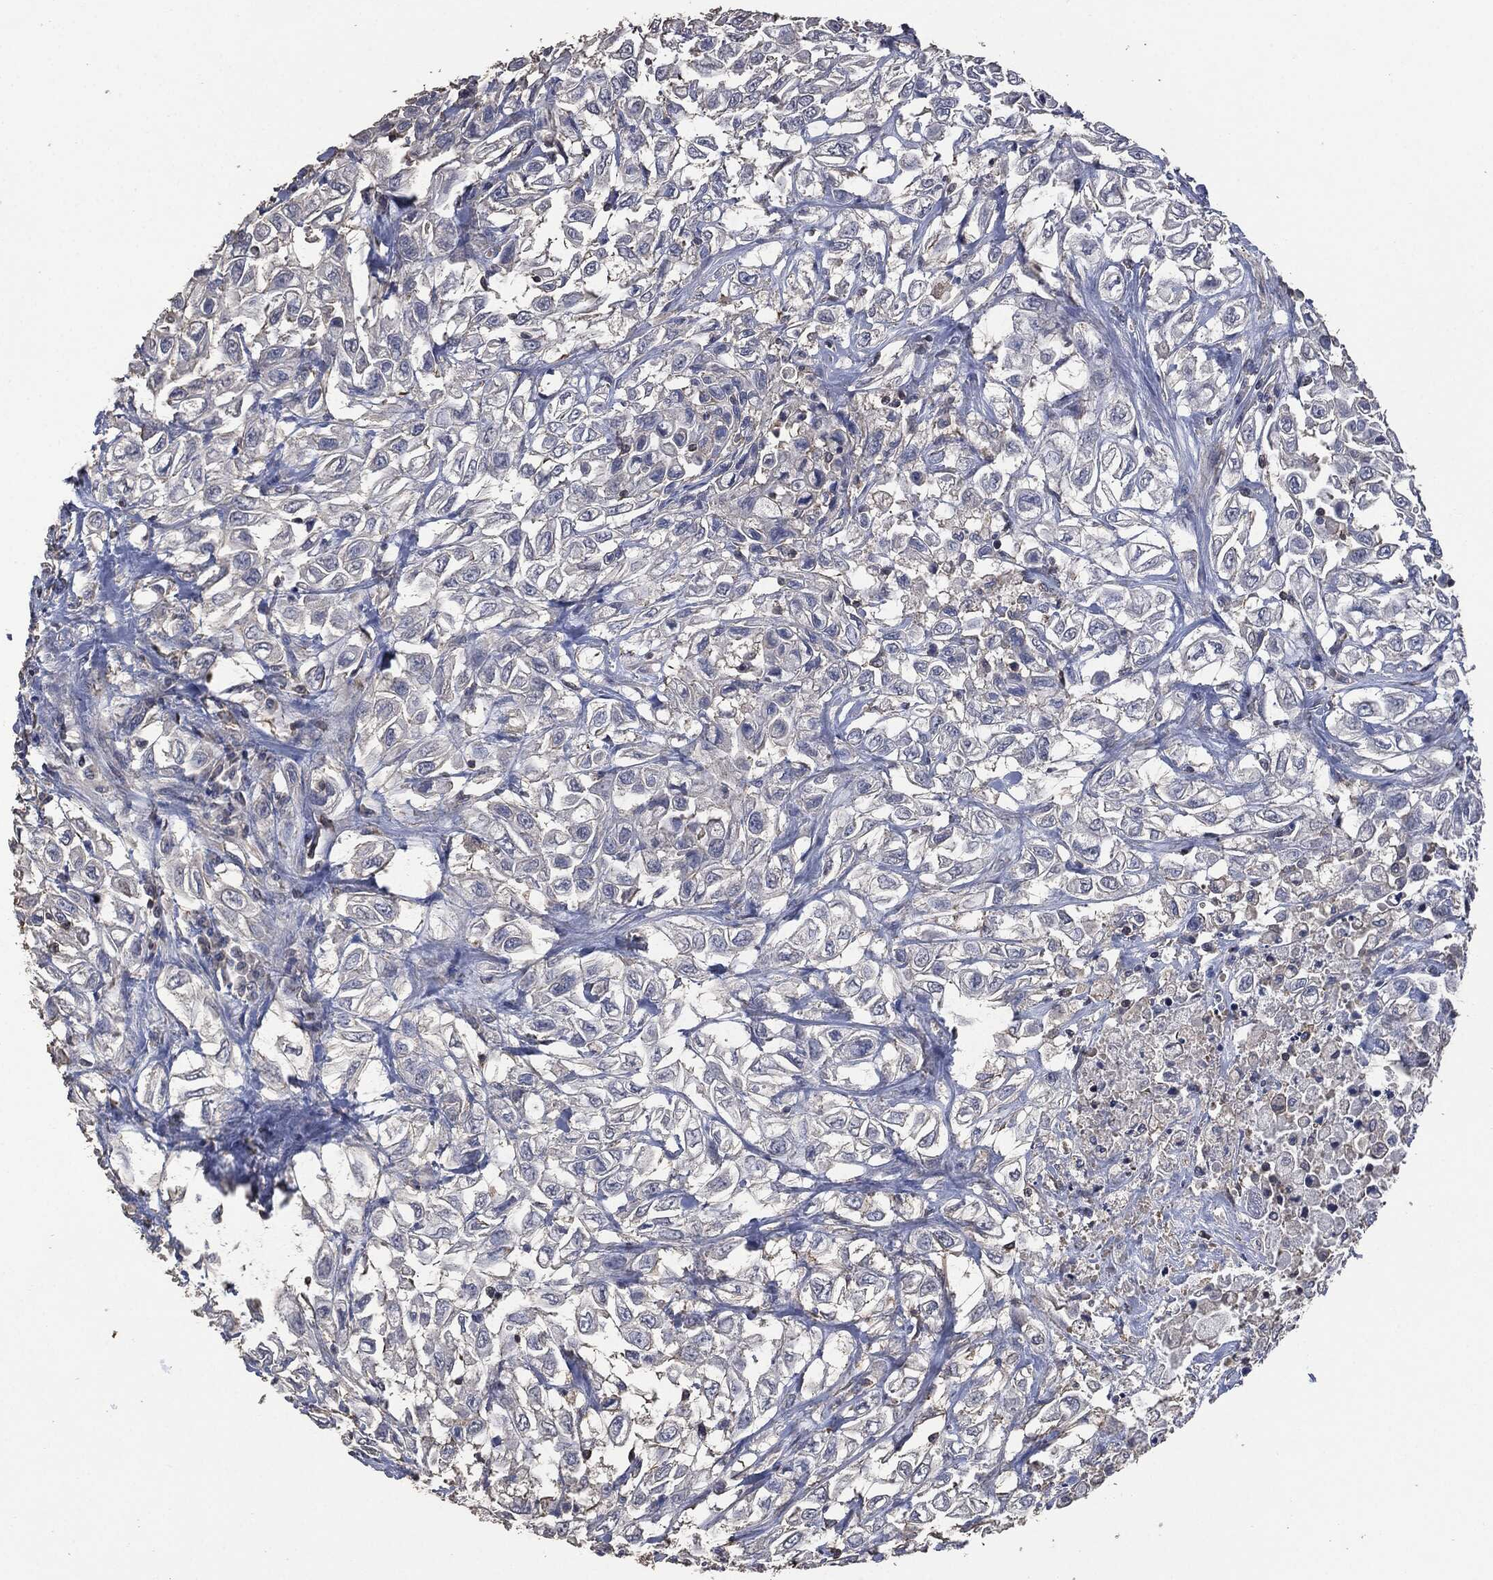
{"staining": {"intensity": "negative", "quantity": "none", "location": "none"}, "tissue": "urothelial cancer", "cell_type": "Tumor cells", "image_type": "cancer", "snomed": [{"axis": "morphology", "description": "Urothelial carcinoma, High grade"}, {"axis": "topography", "description": "Urinary bladder"}], "caption": "Urothelial cancer stained for a protein using IHC shows no staining tumor cells.", "gene": "MSLN", "patient": {"sex": "female", "age": 56}}